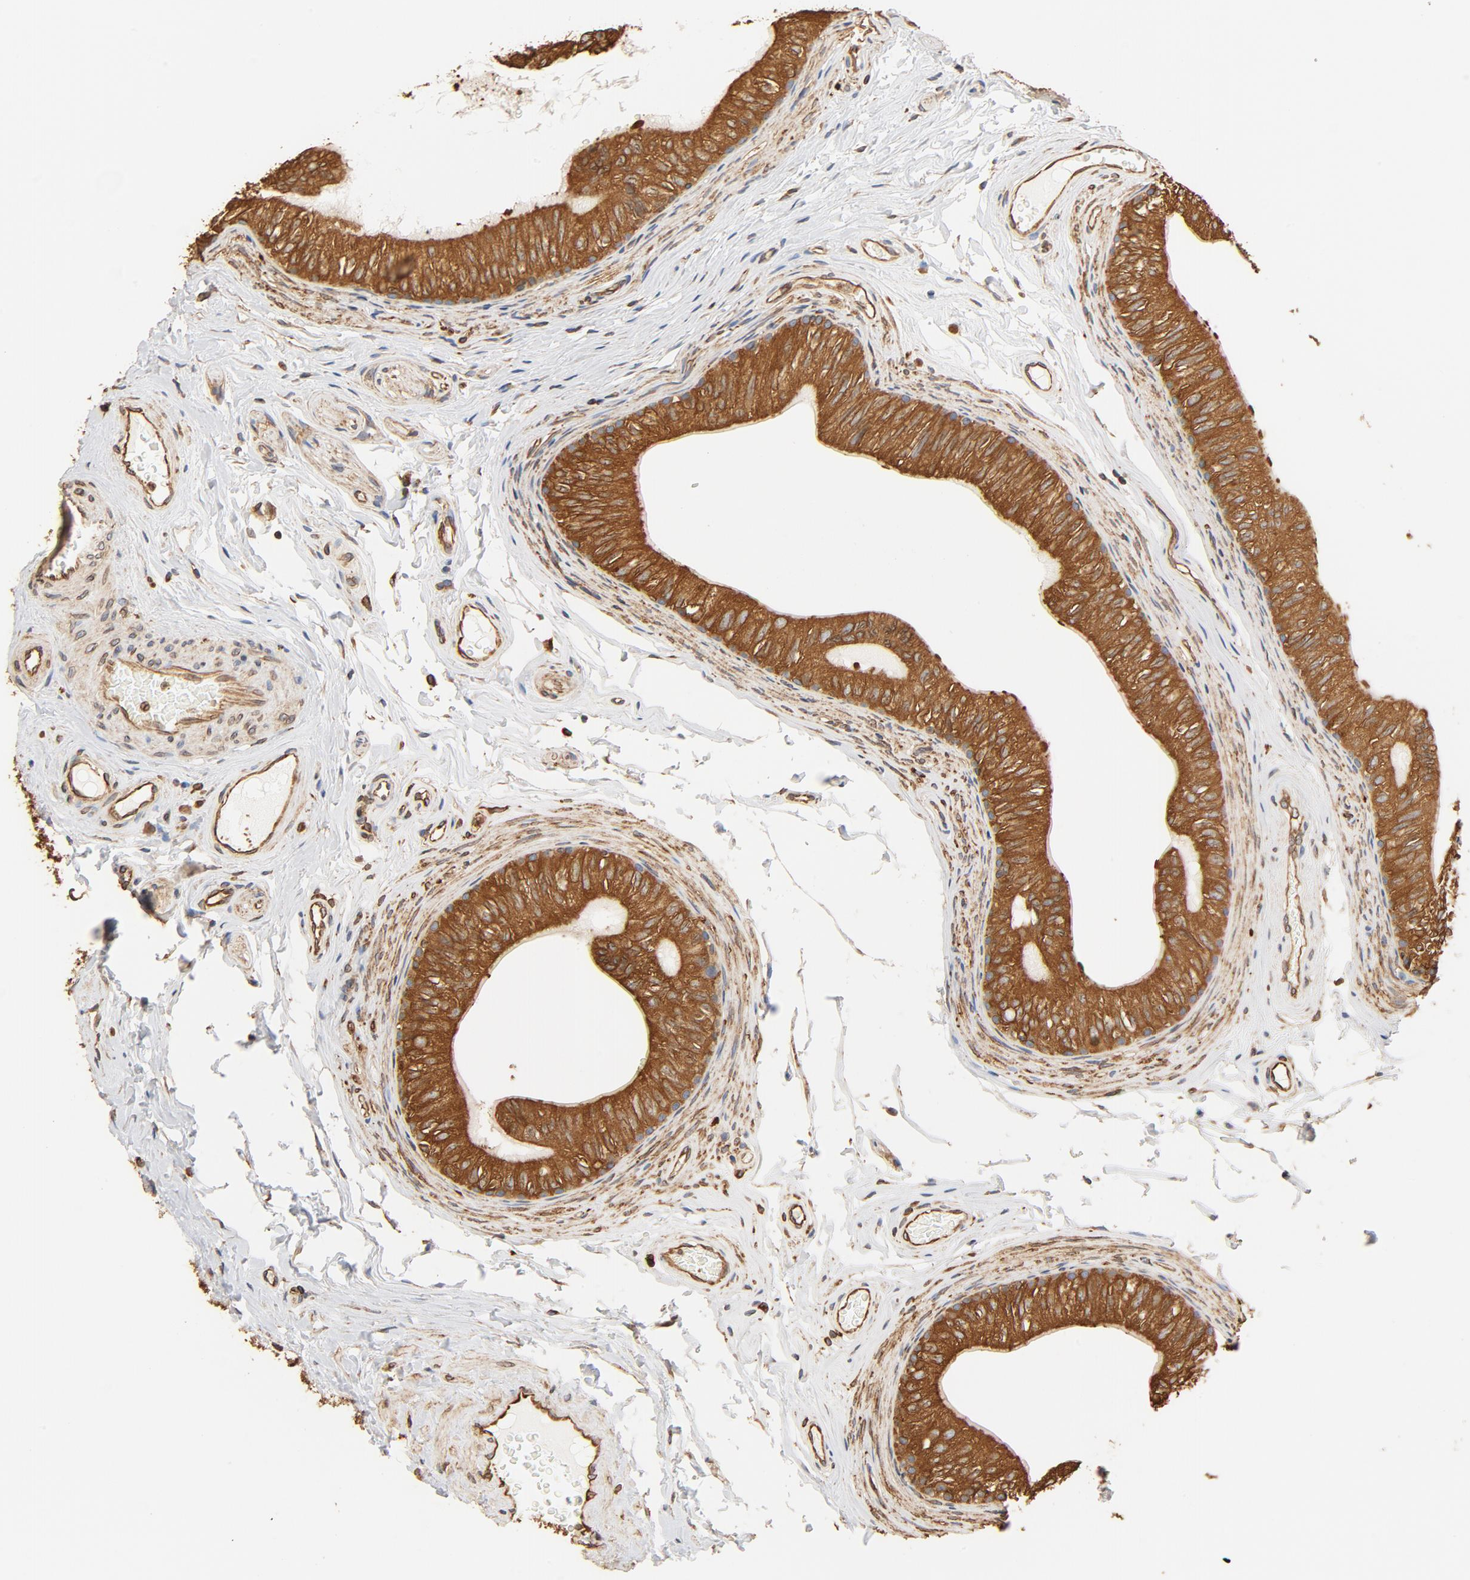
{"staining": {"intensity": "strong", "quantity": ">75%", "location": "cytoplasmic/membranous"}, "tissue": "epididymis", "cell_type": "Glandular cells", "image_type": "normal", "snomed": [{"axis": "morphology", "description": "Normal tissue, NOS"}, {"axis": "topography", "description": "Testis"}, {"axis": "topography", "description": "Epididymis"}], "caption": "IHC of benign epididymis shows high levels of strong cytoplasmic/membranous staining in about >75% of glandular cells. Using DAB (3,3'-diaminobenzidine) (brown) and hematoxylin (blue) stains, captured at high magnification using brightfield microscopy.", "gene": "BCAP31", "patient": {"sex": "male", "age": 36}}